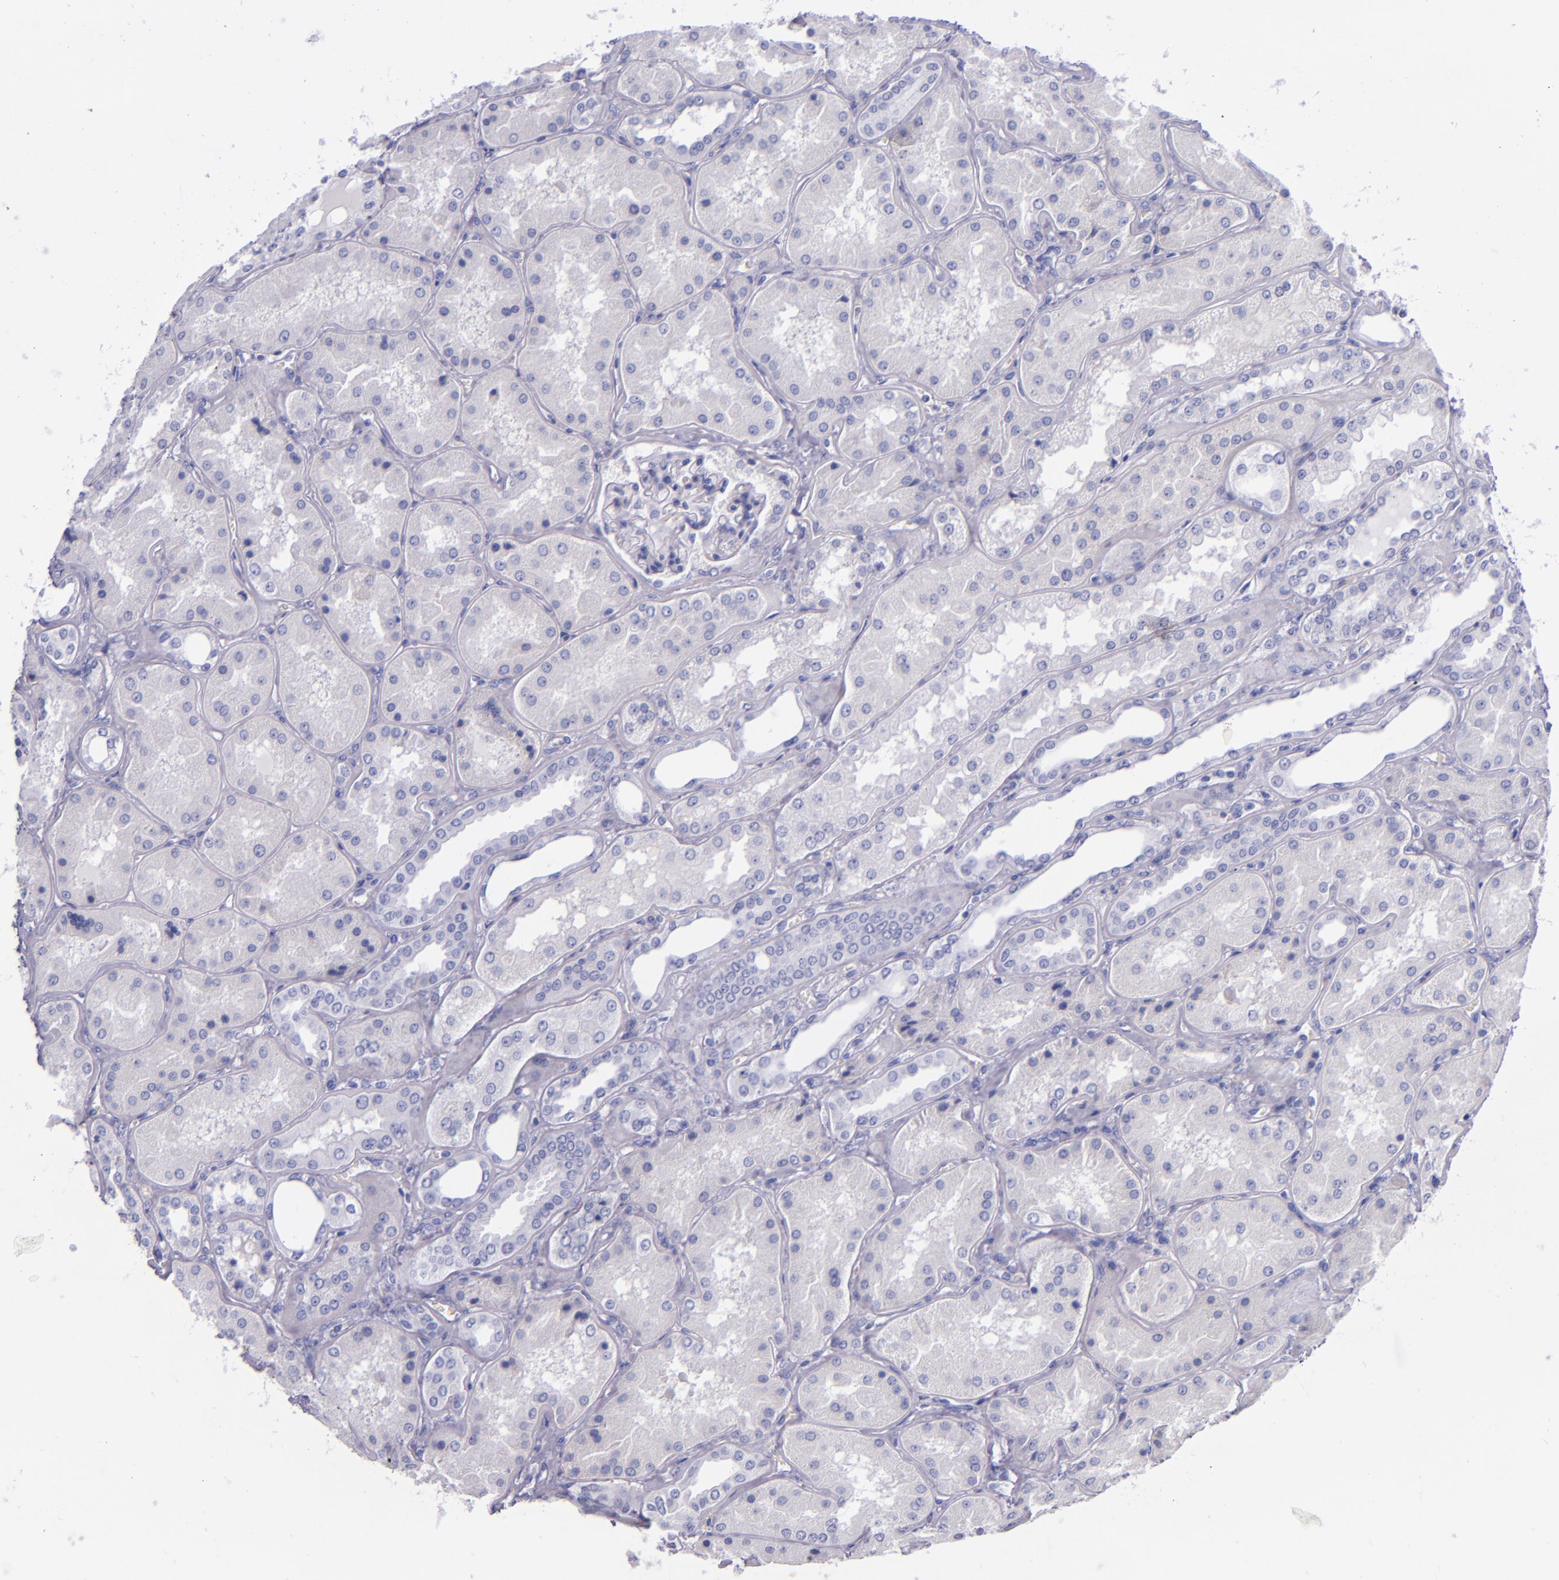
{"staining": {"intensity": "negative", "quantity": "none", "location": "none"}, "tissue": "kidney", "cell_type": "Cells in glomeruli", "image_type": "normal", "snomed": [{"axis": "morphology", "description": "Normal tissue, NOS"}, {"axis": "topography", "description": "Kidney"}], "caption": "Cells in glomeruli show no significant protein staining in unremarkable kidney.", "gene": "LAG3", "patient": {"sex": "female", "age": 56}}